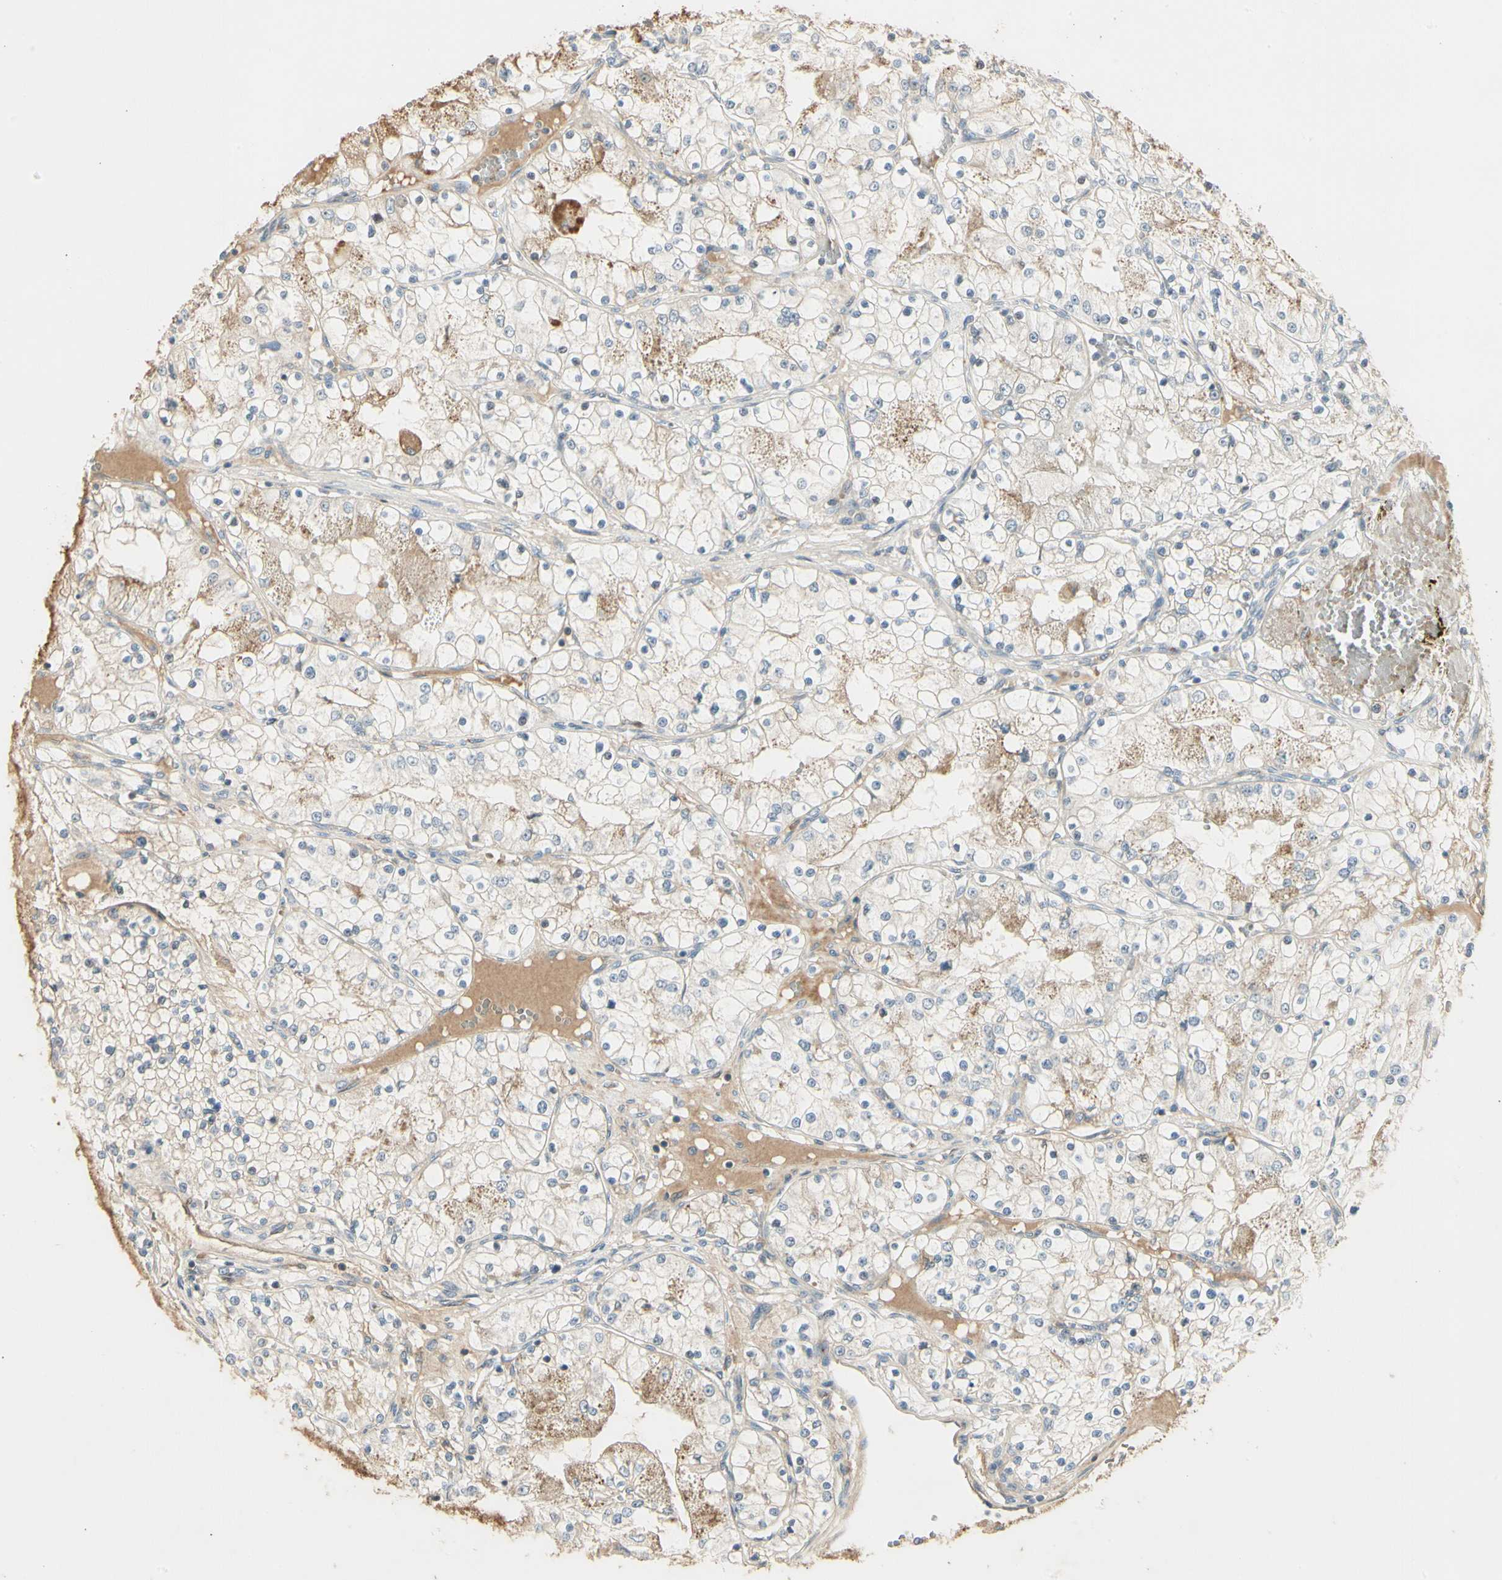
{"staining": {"intensity": "moderate", "quantity": "<25%", "location": "cytoplasmic/membranous"}, "tissue": "renal cancer", "cell_type": "Tumor cells", "image_type": "cancer", "snomed": [{"axis": "morphology", "description": "Adenocarcinoma, NOS"}, {"axis": "topography", "description": "Kidney"}], "caption": "Tumor cells reveal low levels of moderate cytoplasmic/membranous expression in approximately <25% of cells in renal adenocarcinoma.", "gene": "SKIL", "patient": {"sex": "male", "age": 68}}